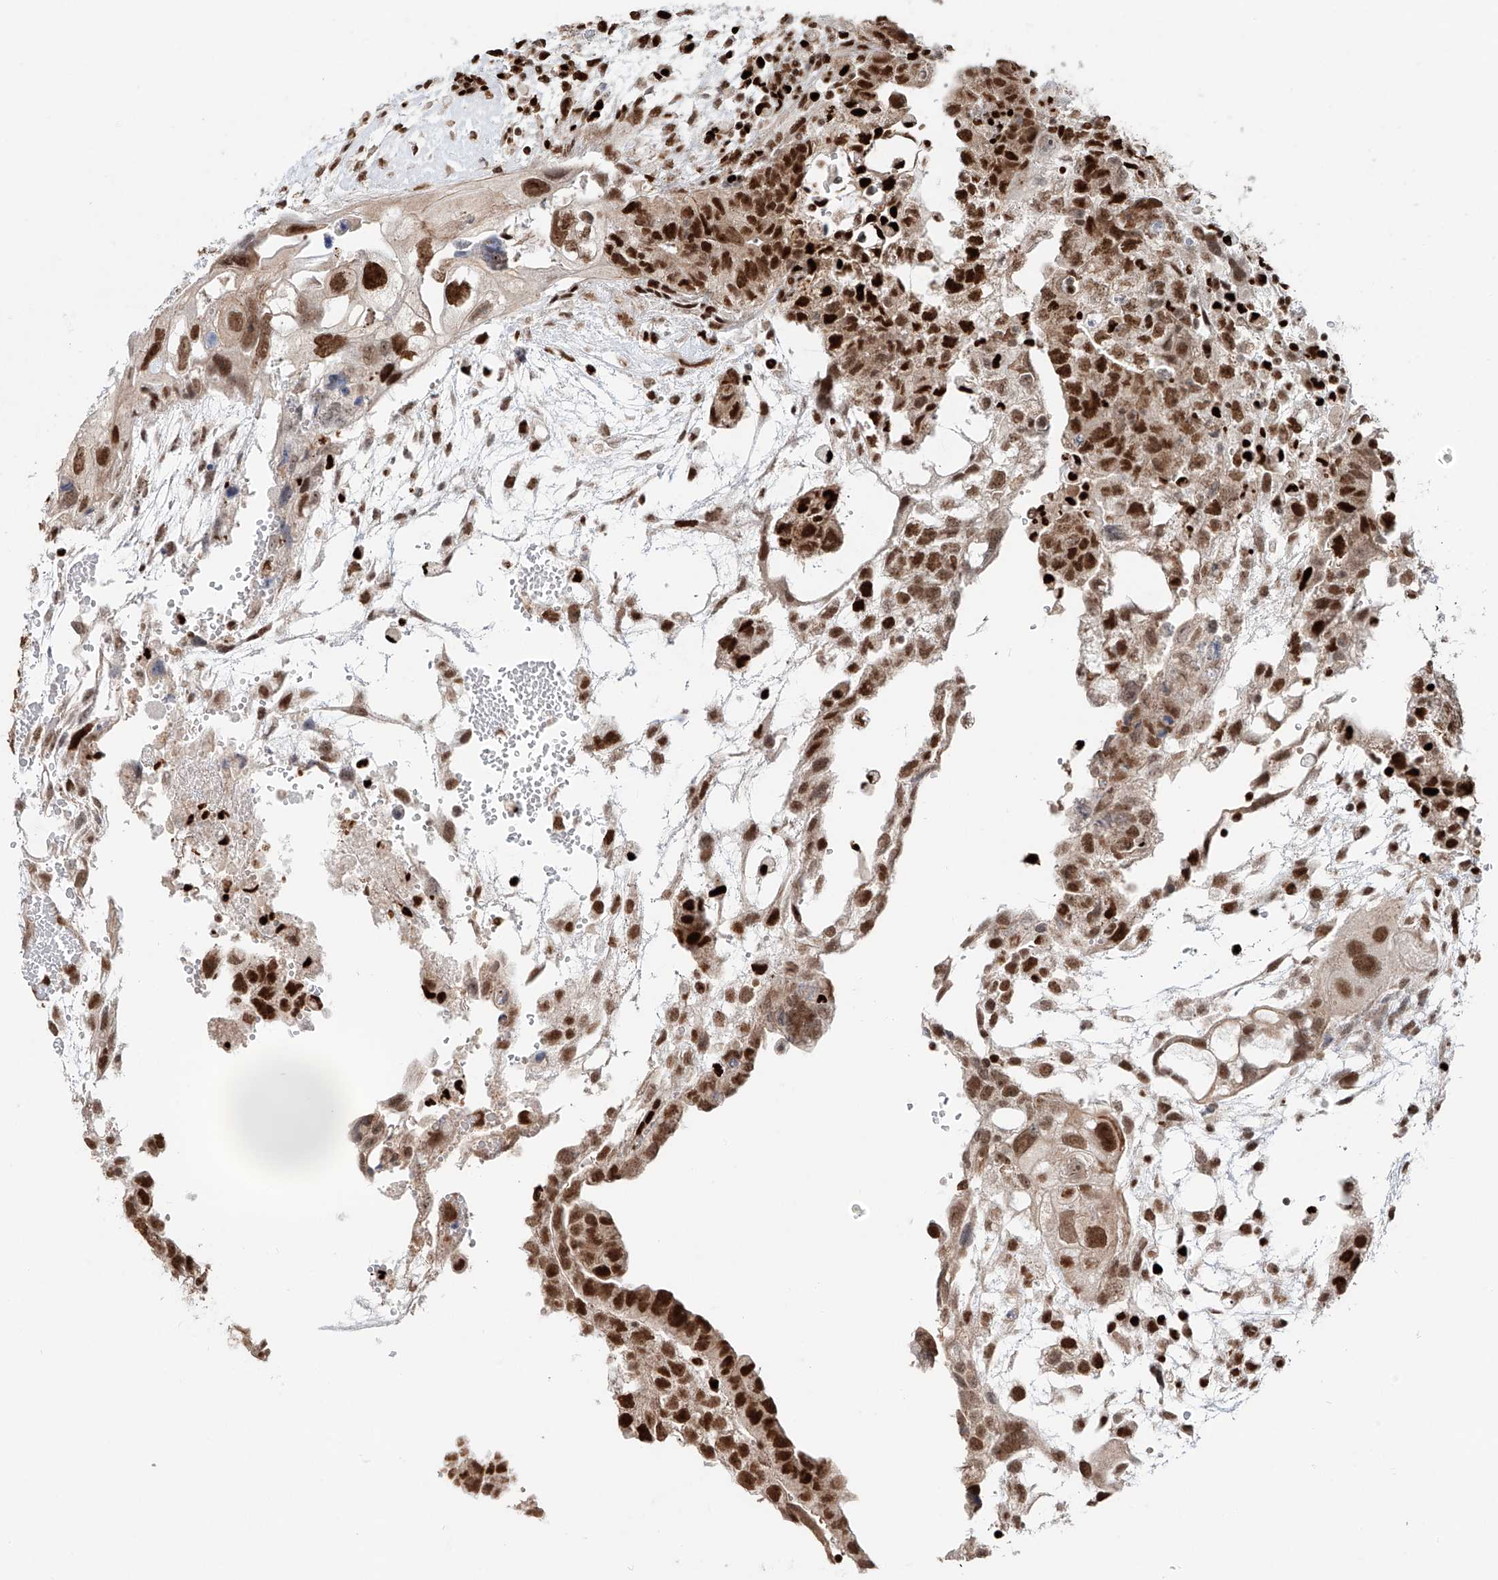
{"staining": {"intensity": "strong", "quantity": "25%-75%", "location": "nuclear"}, "tissue": "testis cancer", "cell_type": "Tumor cells", "image_type": "cancer", "snomed": [{"axis": "morphology", "description": "Carcinoma, Embryonal, NOS"}, {"axis": "topography", "description": "Testis"}], "caption": "Tumor cells show high levels of strong nuclear staining in about 25%-75% of cells in testis cancer (embryonal carcinoma).", "gene": "DZIP1L", "patient": {"sex": "male", "age": 36}}